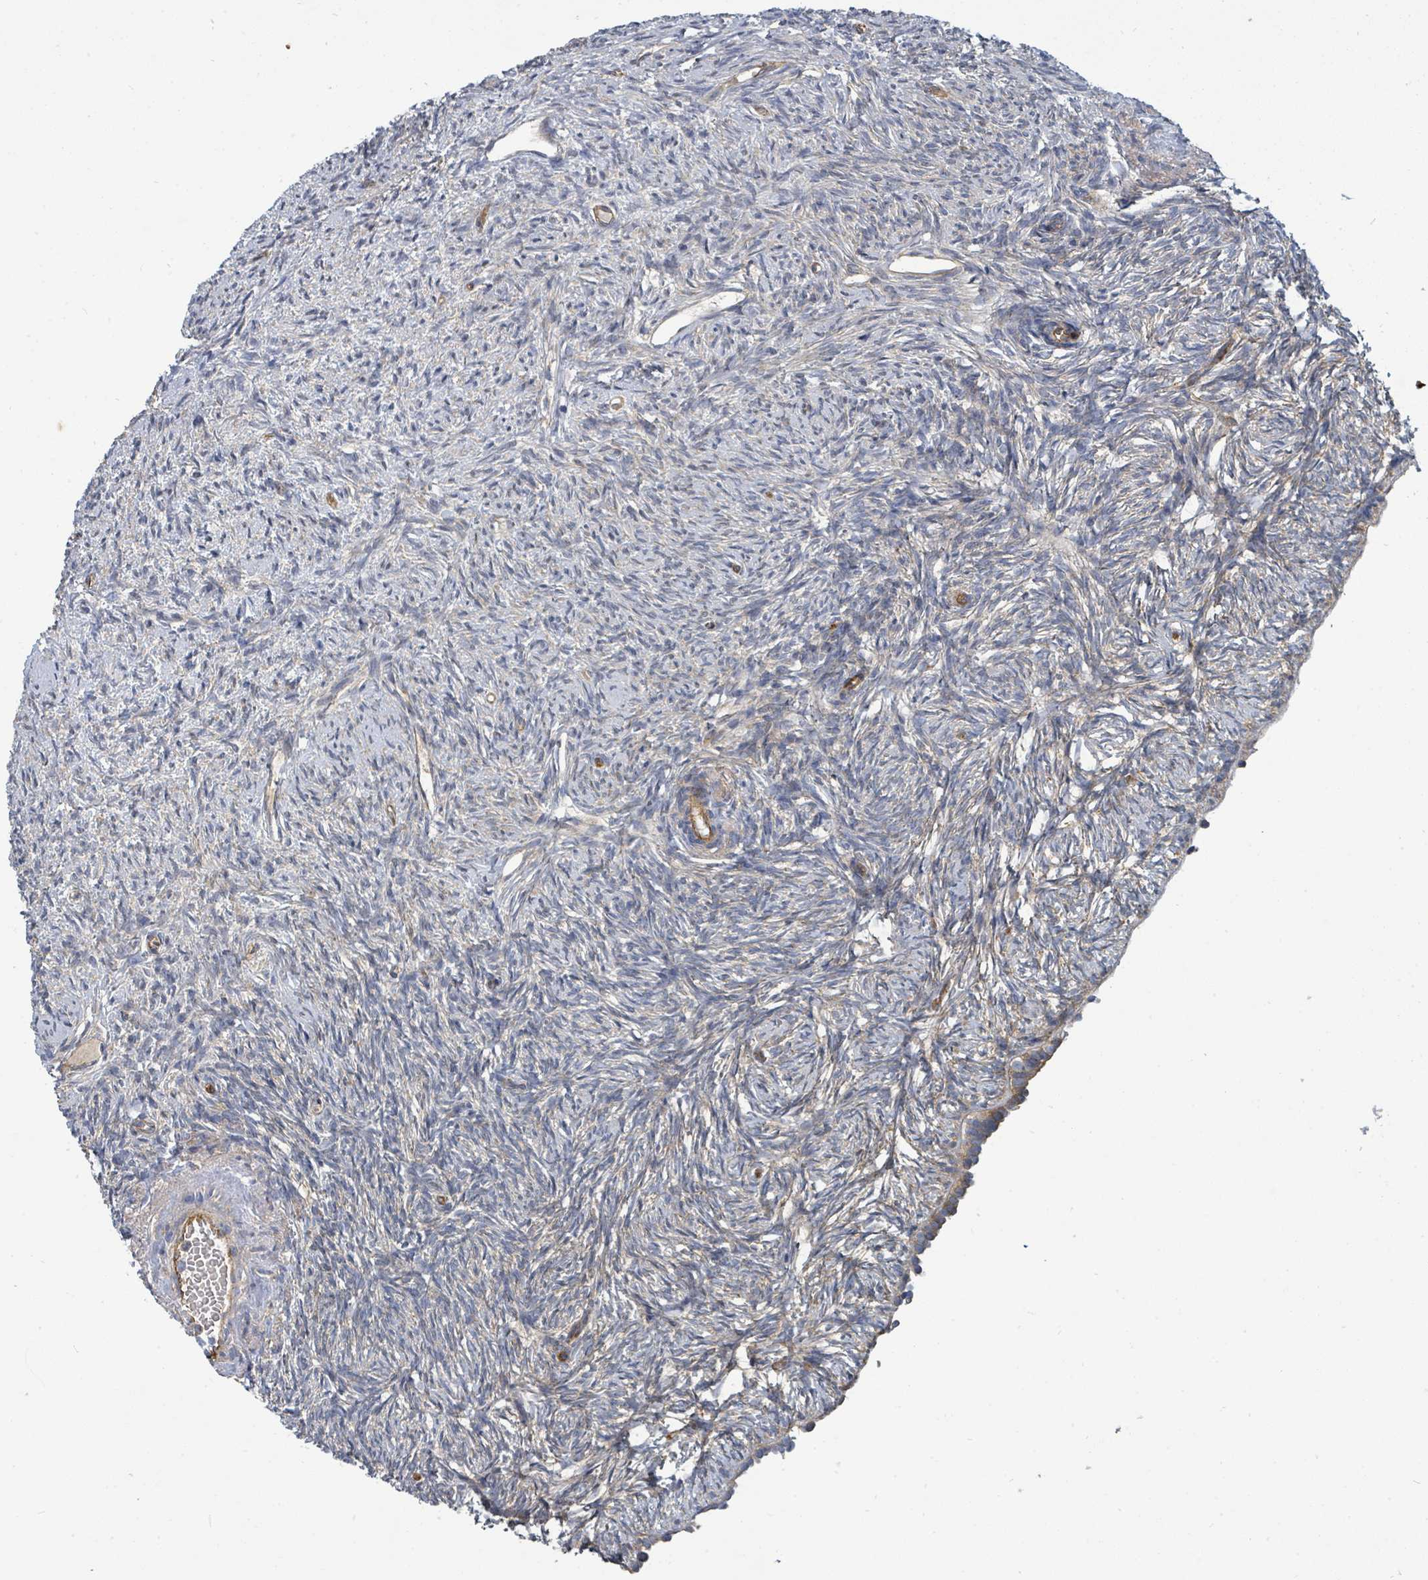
{"staining": {"intensity": "weak", "quantity": "<25%", "location": "cytoplasmic/membranous"}, "tissue": "ovary", "cell_type": "Ovarian stroma cells", "image_type": "normal", "snomed": [{"axis": "morphology", "description": "Normal tissue, NOS"}, {"axis": "topography", "description": "Ovary"}], "caption": "The photomicrograph reveals no staining of ovarian stroma cells in normal ovary.", "gene": "IFIT1", "patient": {"sex": "female", "age": 51}}